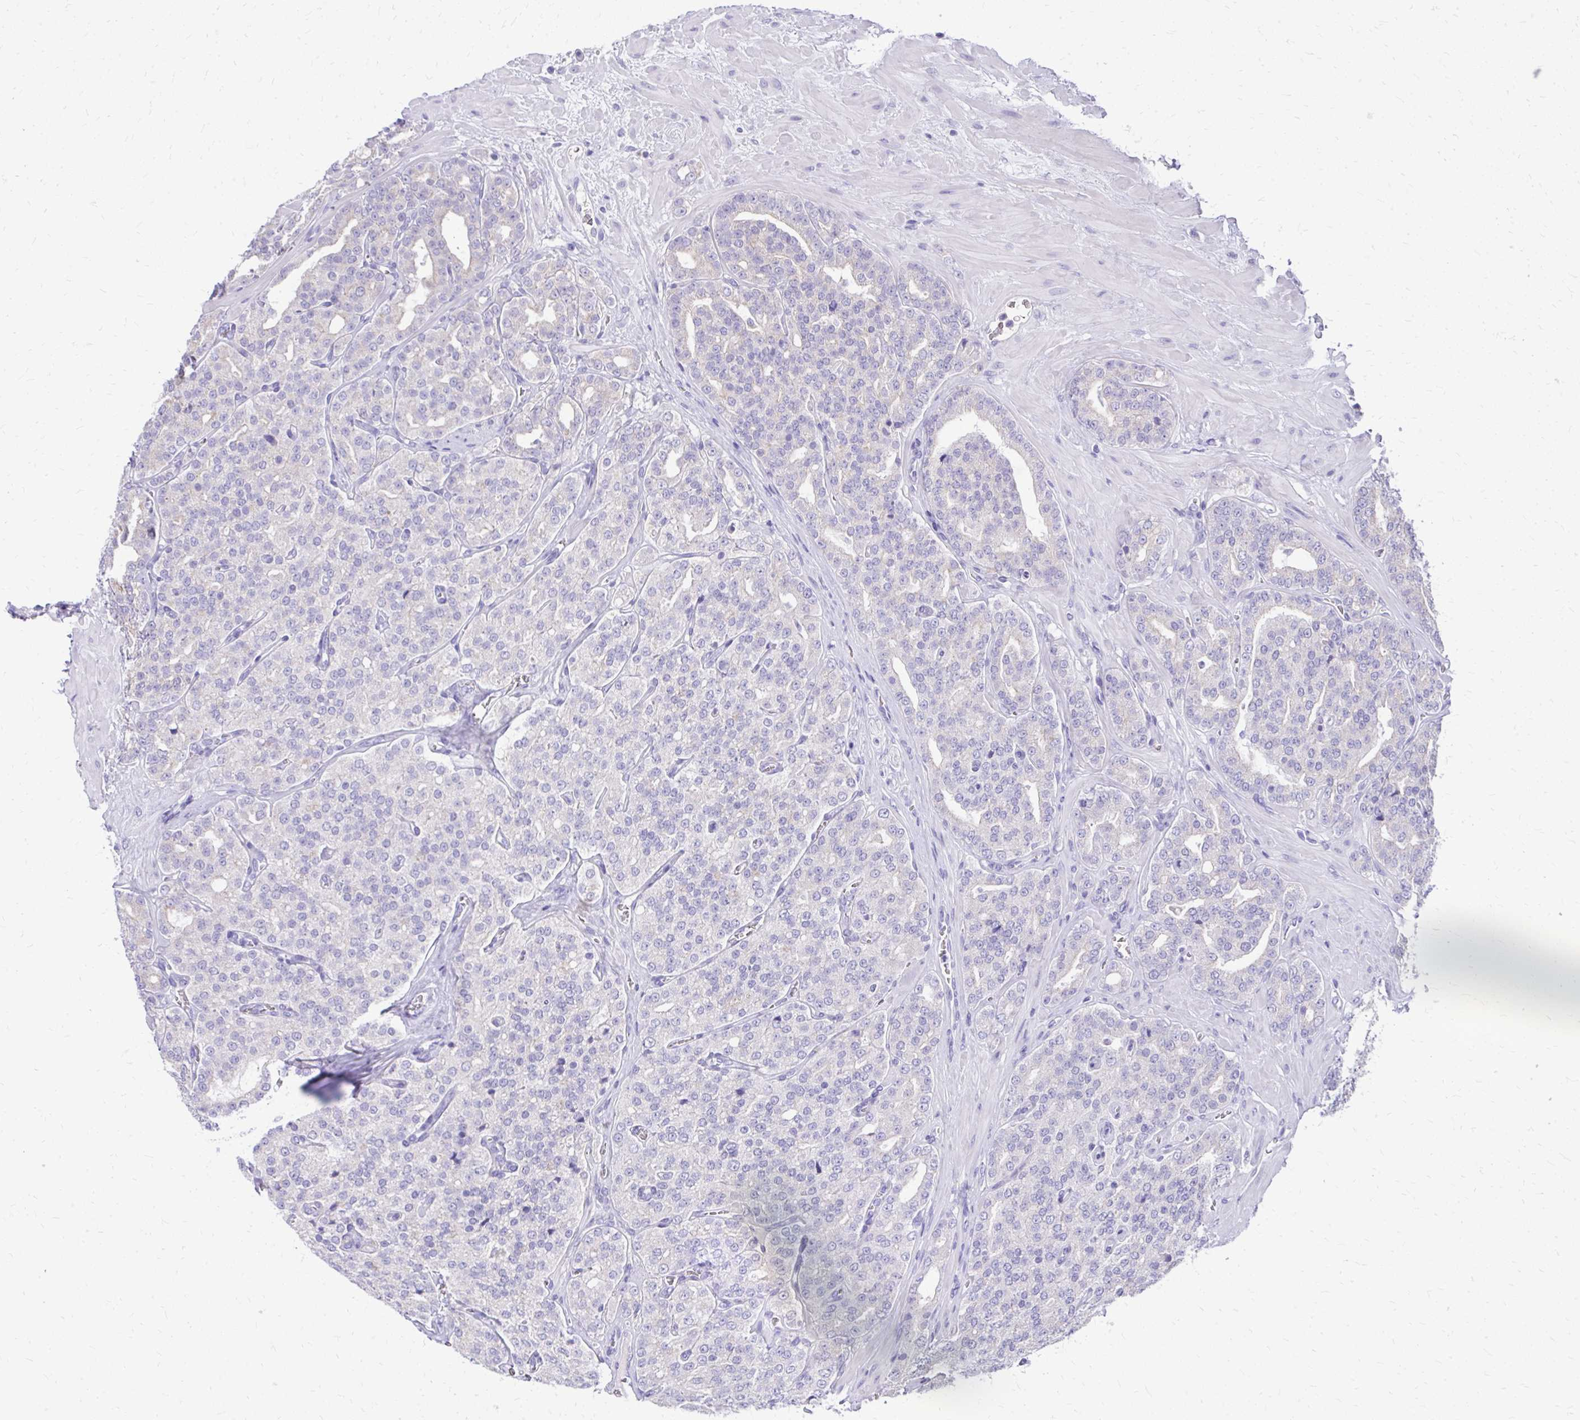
{"staining": {"intensity": "negative", "quantity": "none", "location": "none"}, "tissue": "prostate cancer", "cell_type": "Tumor cells", "image_type": "cancer", "snomed": [{"axis": "morphology", "description": "Adenocarcinoma, High grade"}, {"axis": "topography", "description": "Prostate"}], "caption": "IHC photomicrograph of human prostate adenocarcinoma (high-grade) stained for a protein (brown), which displays no staining in tumor cells.", "gene": "NNMT", "patient": {"sex": "male", "age": 66}}